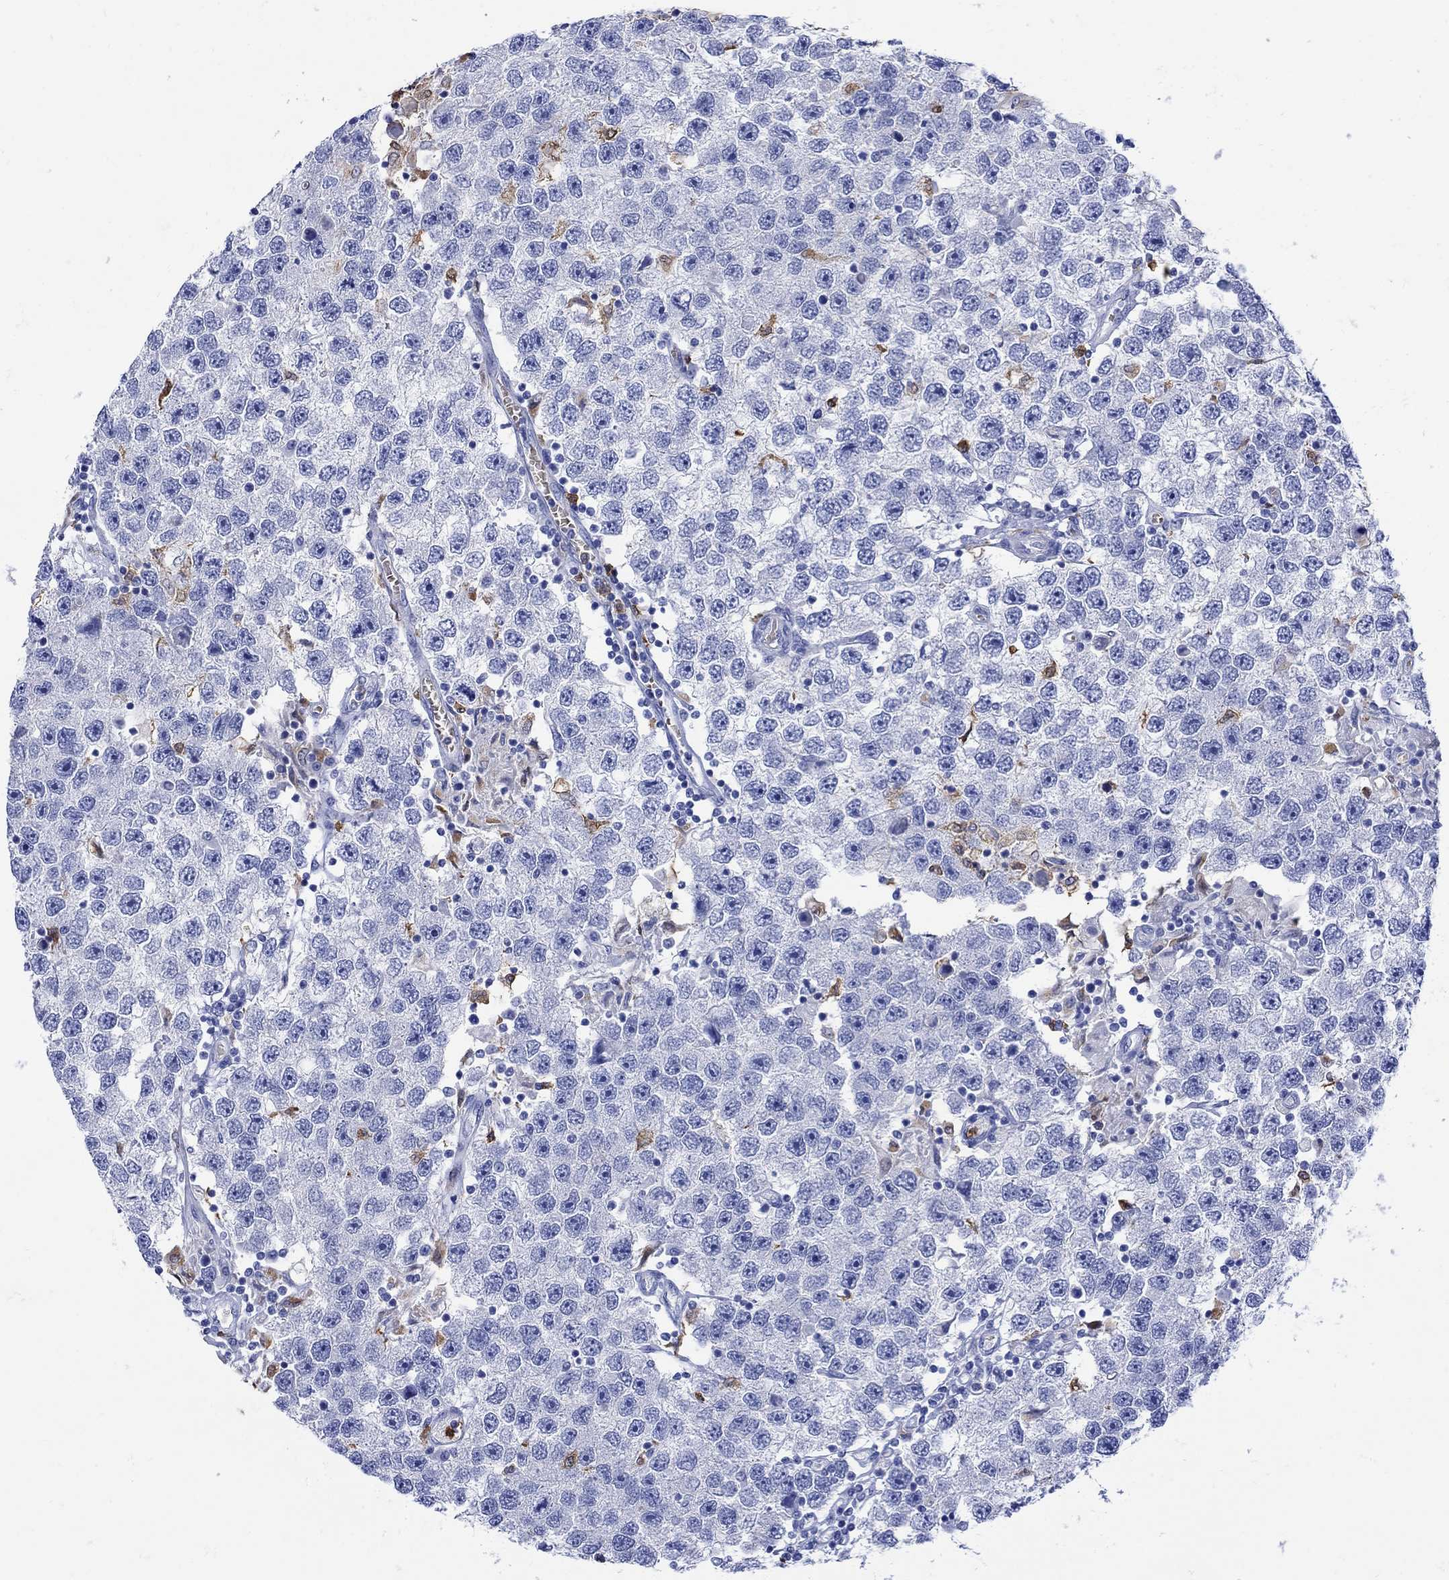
{"staining": {"intensity": "negative", "quantity": "none", "location": "none"}, "tissue": "testis cancer", "cell_type": "Tumor cells", "image_type": "cancer", "snomed": [{"axis": "morphology", "description": "Seminoma, NOS"}, {"axis": "topography", "description": "Testis"}], "caption": "This is a photomicrograph of immunohistochemistry staining of testis seminoma, which shows no positivity in tumor cells. Brightfield microscopy of IHC stained with DAB (3,3'-diaminobenzidine) (brown) and hematoxylin (blue), captured at high magnification.", "gene": "LINGO3", "patient": {"sex": "male", "age": 26}}